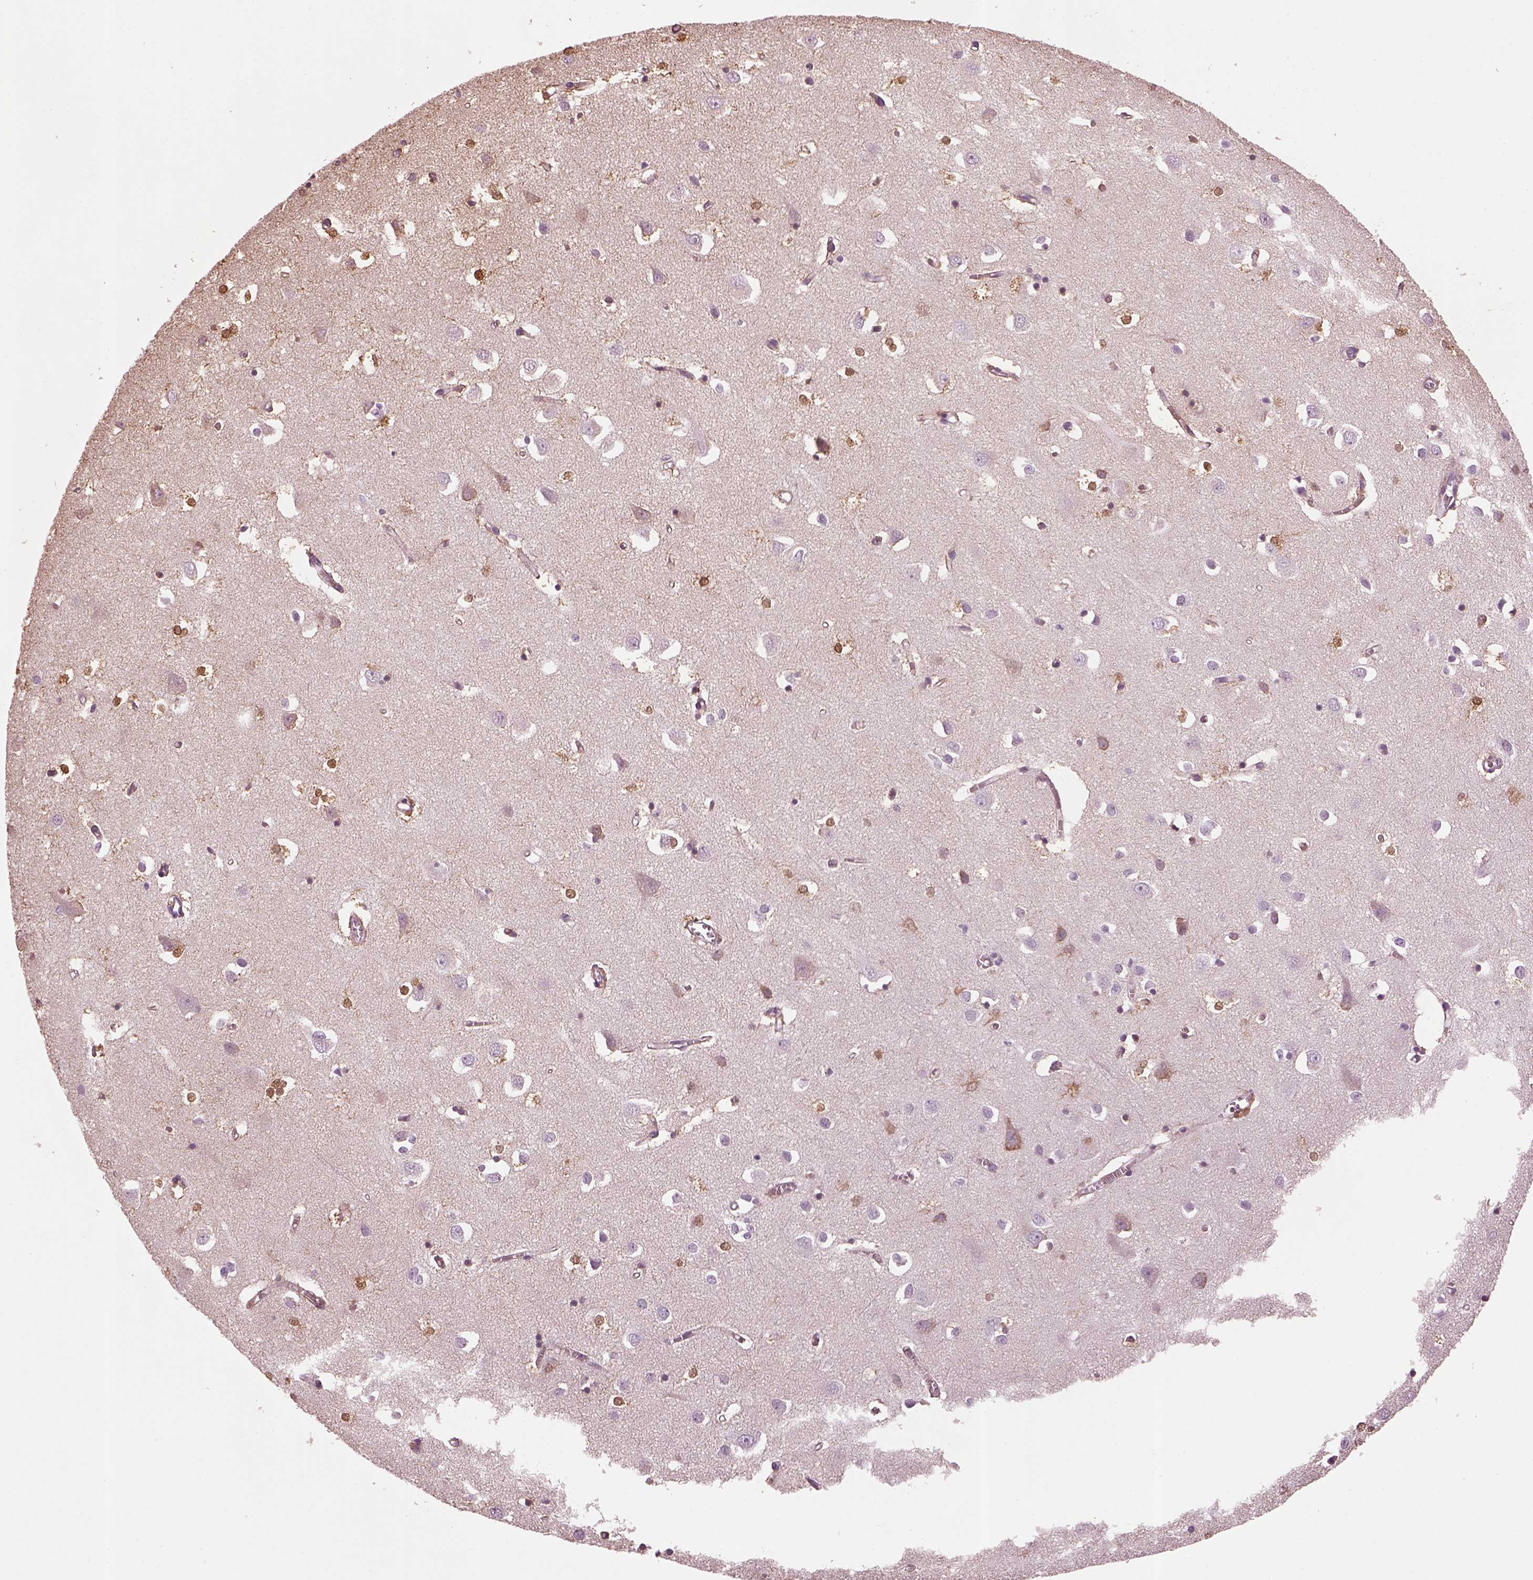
{"staining": {"intensity": "negative", "quantity": "none", "location": "none"}, "tissue": "cerebral cortex", "cell_type": "Endothelial cells", "image_type": "normal", "snomed": [{"axis": "morphology", "description": "Normal tissue, NOS"}, {"axis": "topography", "description": "Cerebral cortex"}], "caption": "There is no significant staining in endothelial cells of cerebral cortex. (DAB IHC visualized using brightfield microscopy, high magnification).", "gene": "SLC6A17", "patient": {"sex": "male", "age": 70}}